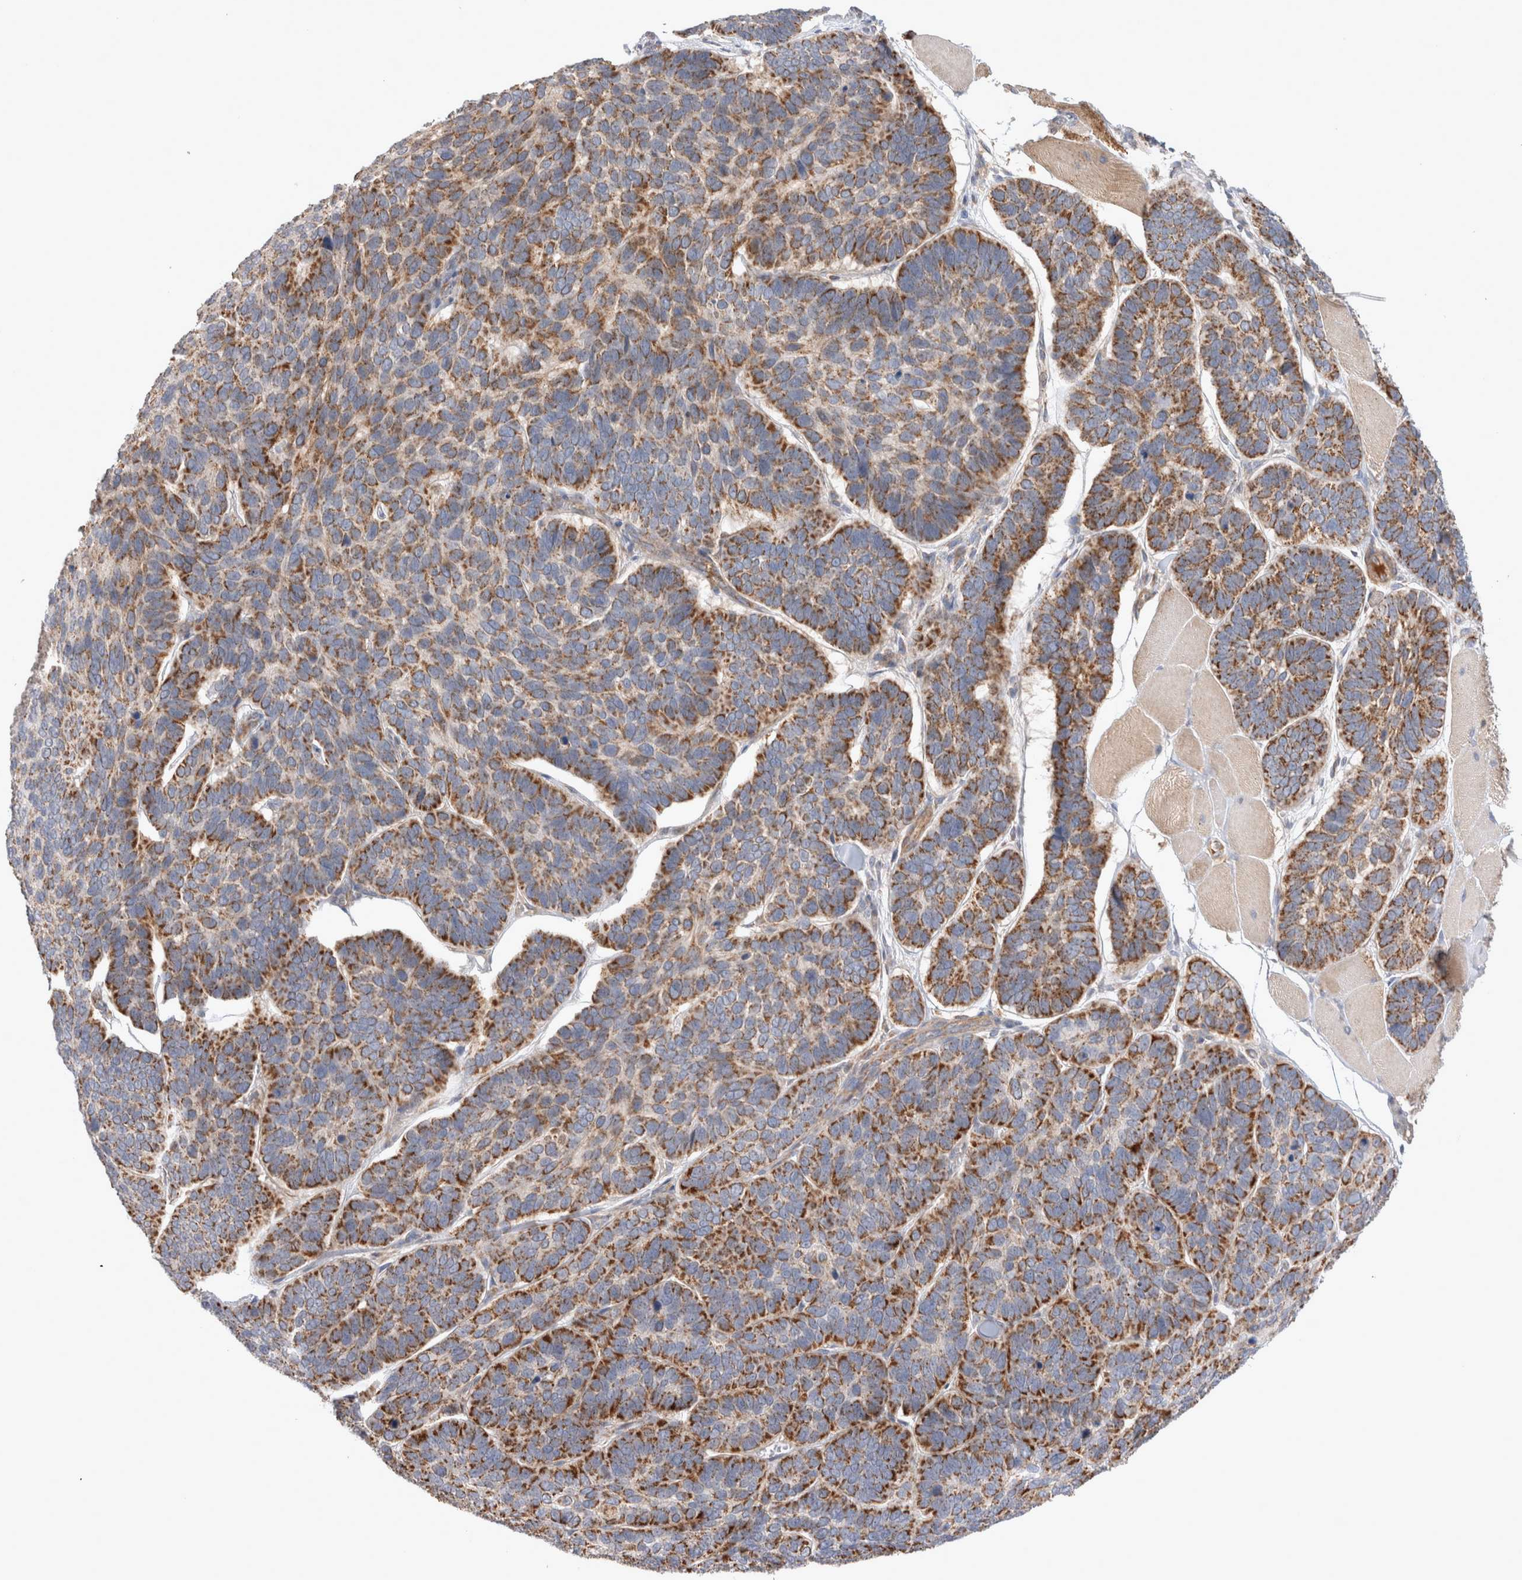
{"staining": {"intensity": "moderate", "quantity": ">75%", "location": "cytoplasmic/membranous"}, "tissue": "skin cancer", "cell_type": "Tumor cells", "image_type": "cancer", "snomed": [{"axis": "morphology", "description": "Basal cell carcinoma"}, {"axis": "topography", "description": "Skin"}], "caption": "A photomicrograph of human basal cell carcinoma (skin) stained for a protein demonstrates moderate cytoplasmic/membranous brown staining in tumor cells. (Brightfield microscopy of DAB IHC at high magnification).", "gene": "MRPS28", "patient": {"sex": "male", "age": 62}}